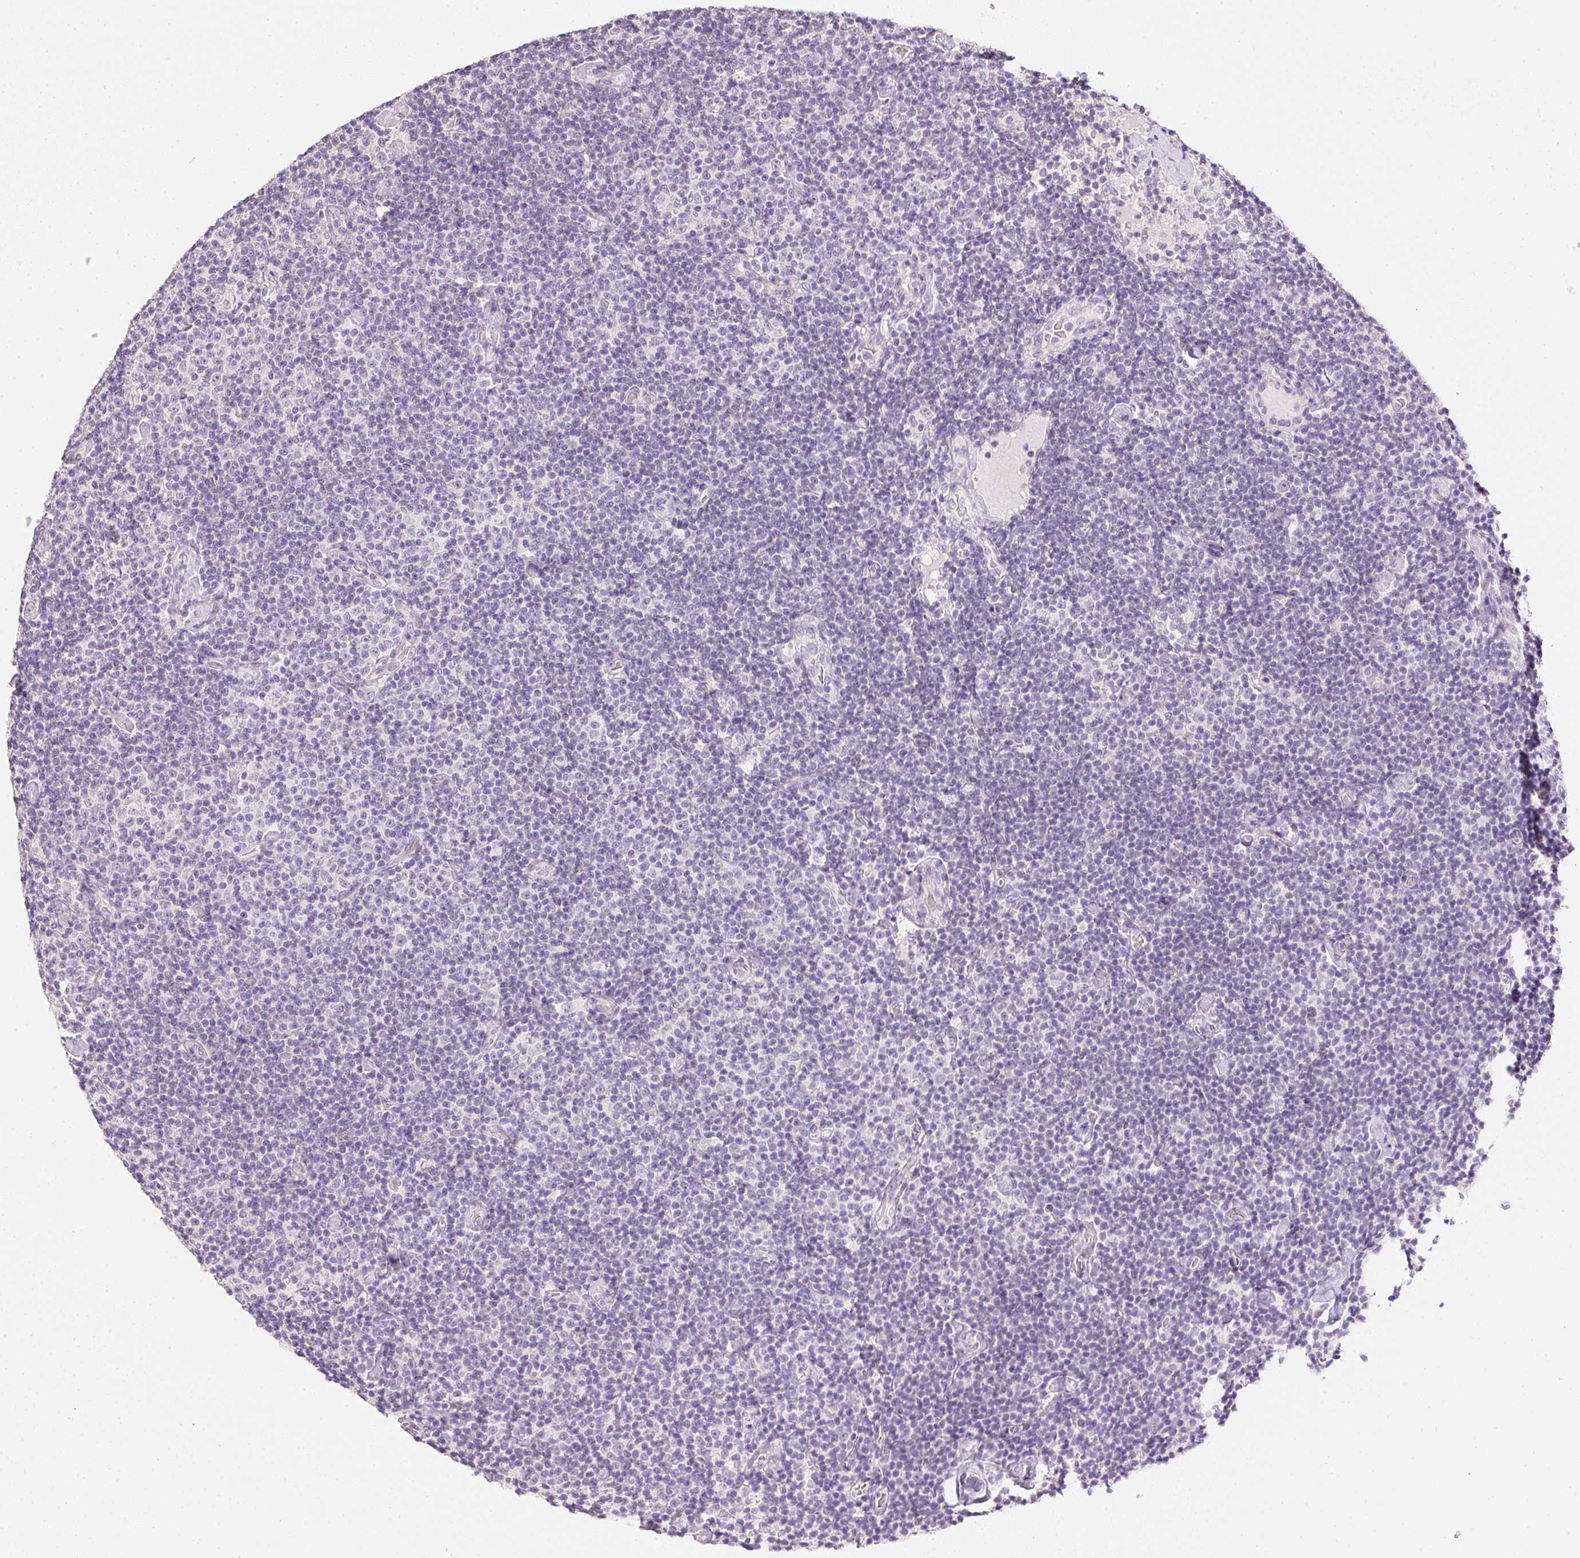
{"staining": {"intensity": "negative", "quantity": "none", "location": "none"}, "tissue": "lymphoma", "cell_type": "Tumor cells", "image_type": "cancer", "snomed": [{"axis": "morphology", "description": "Malignant lymphoma, non-Hodgkin's type, Low grade"}, {"axis": "topography", "description": "Lymph node"}], "caption": "The histopathology image demonstrates no significant staining in tumor cells of low-grade malignant lymphoma, non-Hodgkin's type. The staining was performed using DAB to visualize the protein expression in brown, while the nuclei were stained in blue with hematoxylin (Magnification: 20x).", "gene": "PPY", "patient": {"sex": "male", "age": 81}}